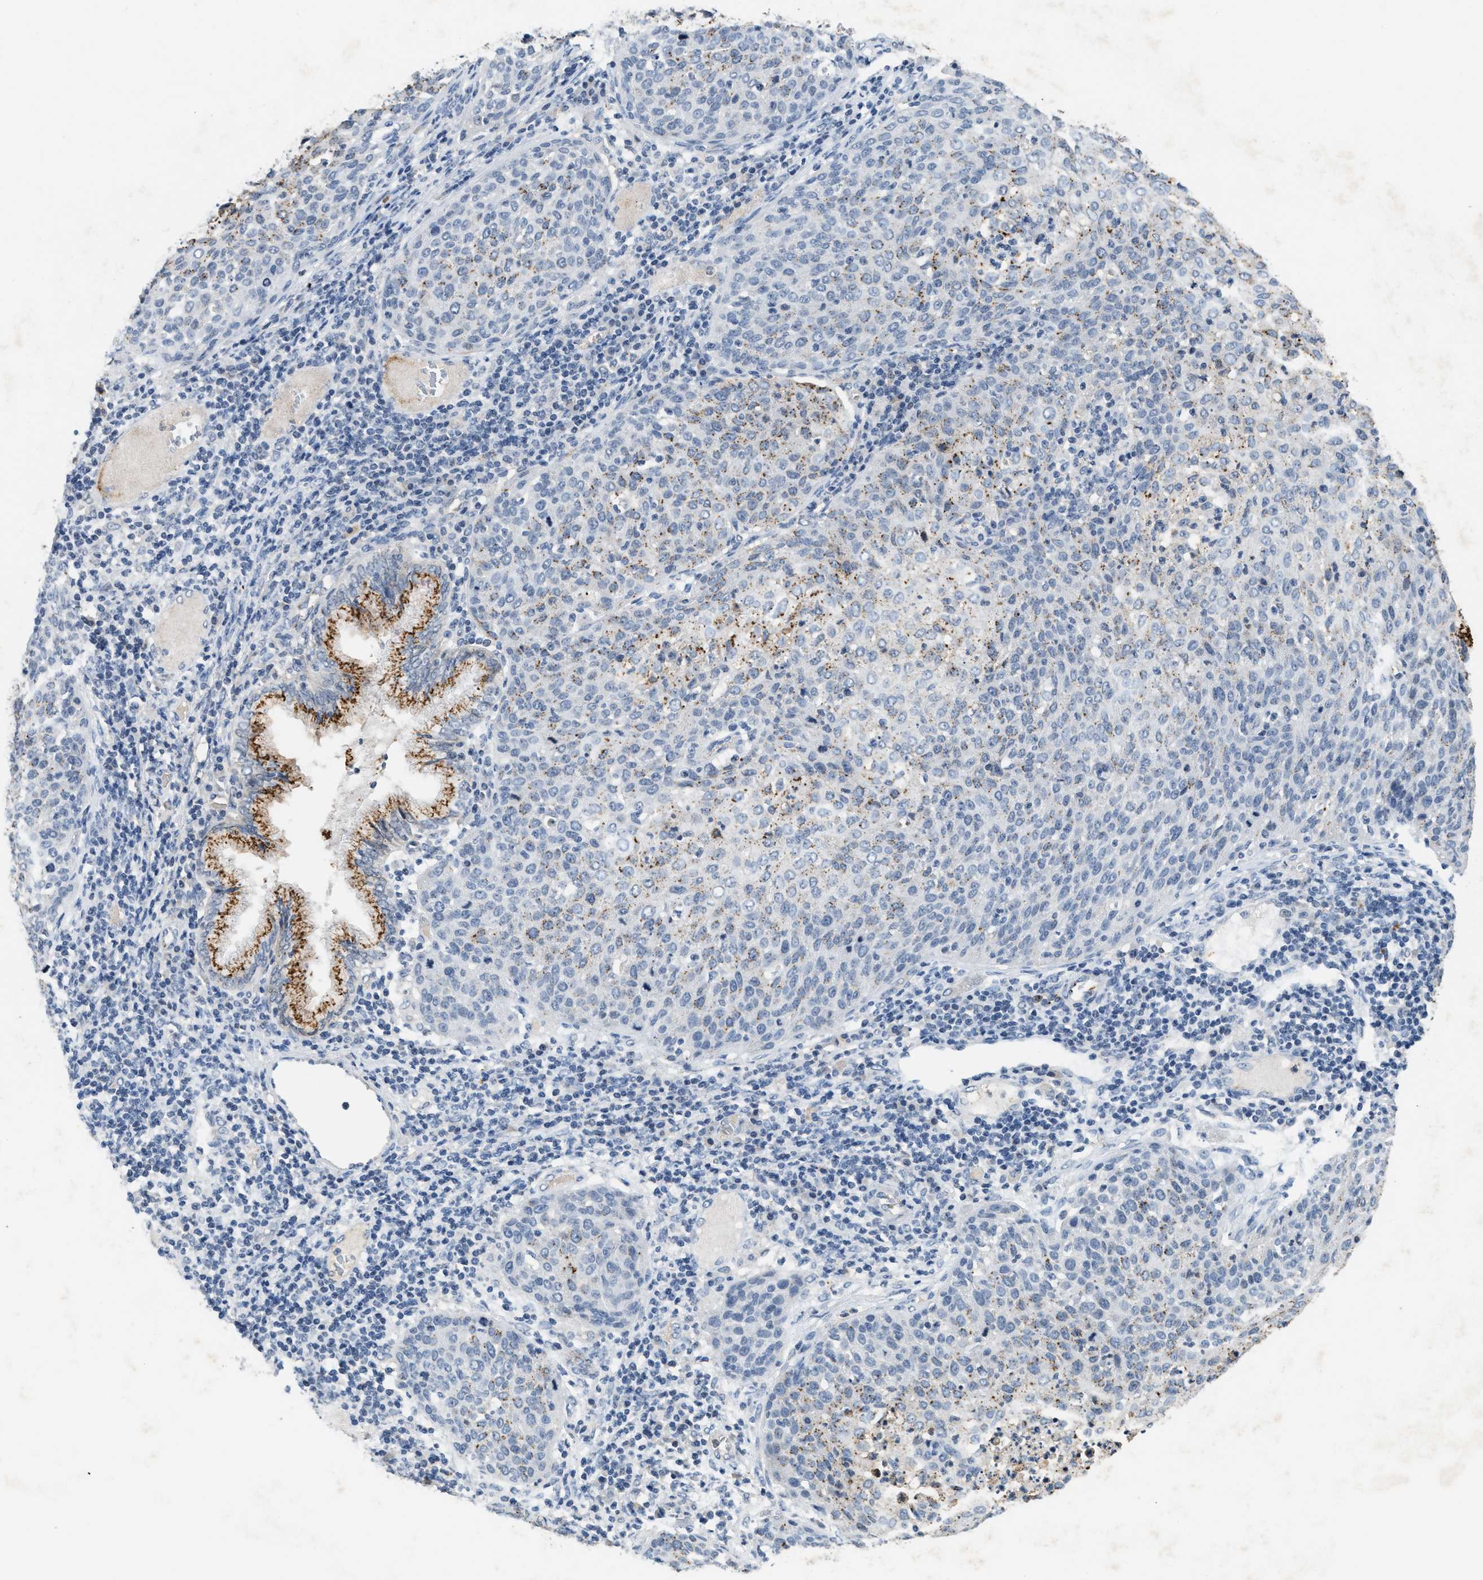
{"staining": {"intensity": "moderate", "quantity": "25%-75%", "location": "cytoplasmic/membranous"}, "tissue": "cervical cancer", "cell_type": "Tumor cells", "image_type": "cancer", "snomed": [{"axis": "morphology", "description": "Squamous cell carcinoma, NOS"}, {"axis": "topography", "description": "Cervix"}], "caption": "Protein analysis of cervical cancer tissue demonstrates moderate cytoplasmic/membranous staining in about 25%-75% of tumor cells. The staining was performed using DAB (3,3'-diaminobenzidine), with brown indicating positive protein expression. Nuclei are stained blue with hematoxylin.", "gene": "SLC5A5", "patient": {"sex": "female", "age": 38}}